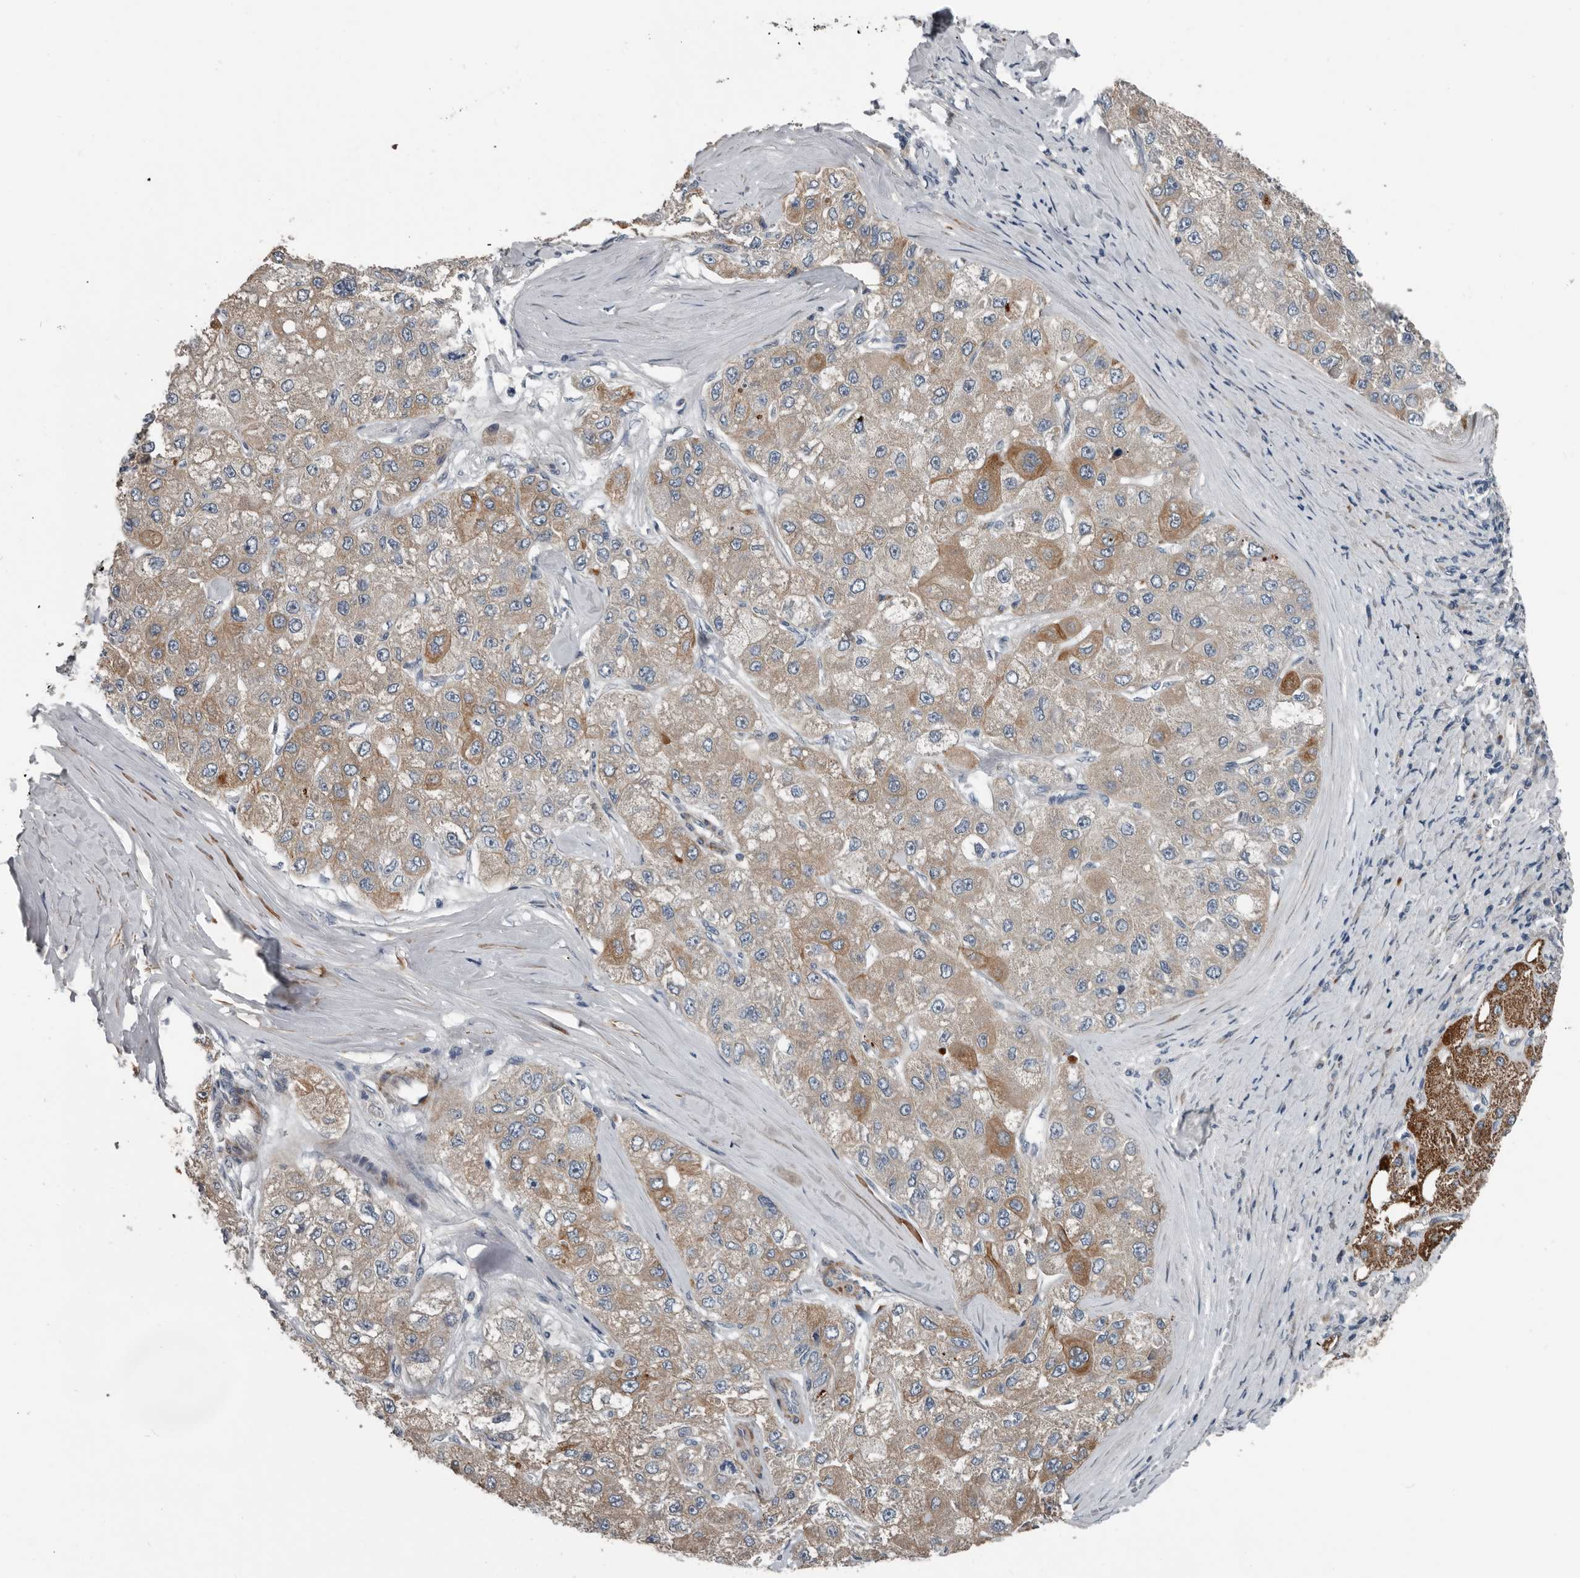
{"staining": {"intensity": "moderate", "quantity": "25%-75%", "location": "cytoplasmic/membranous"}, "tissue": "liver cancer", "cell_type": "Tumor cells", "image_type": "cancer", "snomed": [{"axis": "morphology", "description": "Carcinoma, Hepatocellular, NOS"}, {"axis": "topography", "description": "Liver"}], "caption": "The immunohistochemical stain labels moderate cytoplasmic/membranous staining in tumor cells of liver hepatocellular carcinoma tissue. The staining was performed using DAB (3,3'-diaminobenzidine) to visualize the protein expression in brown, while the nuclei were stained in blue with hematoxylin (Magnification: 20x).", "gene": "DPY19L4", "patient": {"sex": "male", "age": 80}}